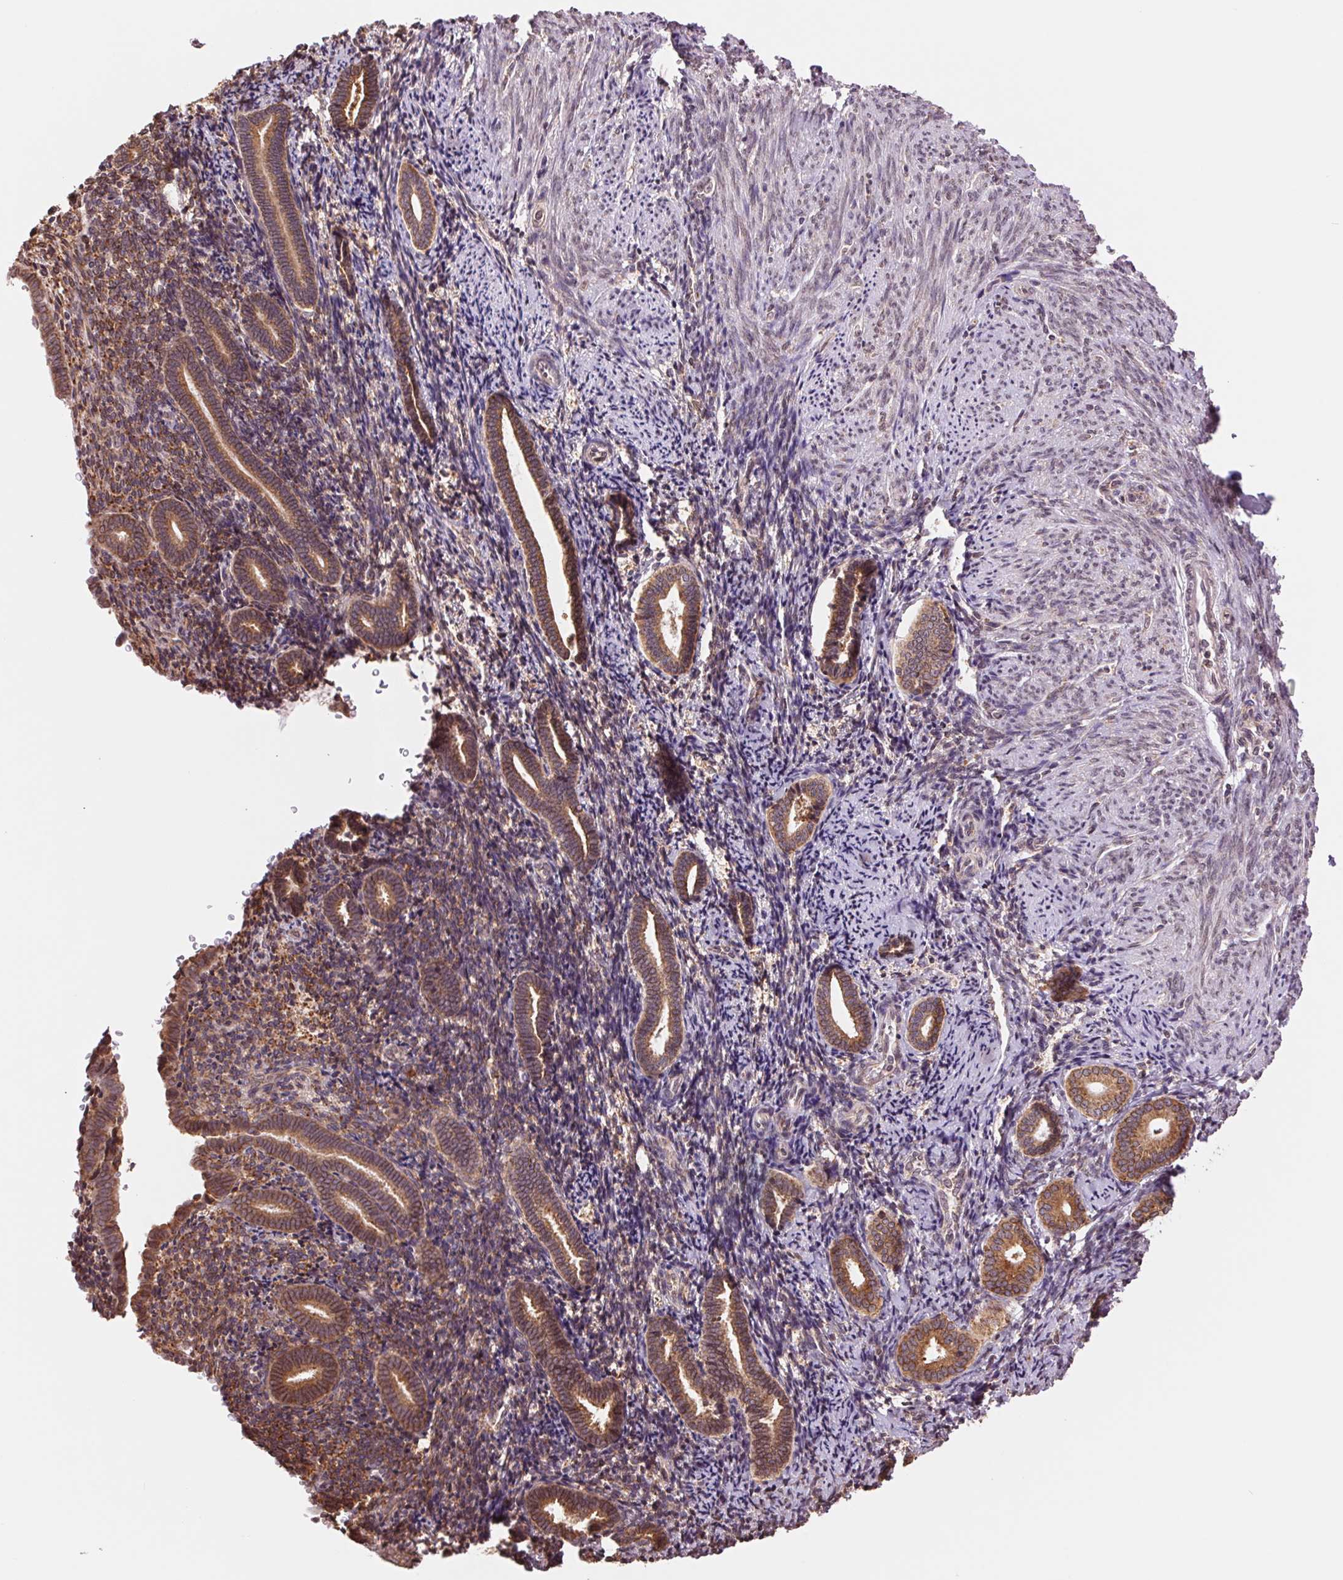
{"staining": {"intensity": "moderate", "quantity": ">75%", "location": "cytoplasmic/membranous"}, "tissue": "endometrium", "cell_type": "Cells in endometrial stroma", "image_type": "normal", "snomed": [{"axis": "morphology", "description": "Normal tissue, NOS"}, {"axis": "topography", "description": "Endometrium"}], "caption": "The image reveals a brown stain indicating the presence of a protein in the cytoplasmic/membranous of cells in endometrial stroma in endometrium.", "gene": "RPN1", "patient": {"sex": "female", "age": 57}}